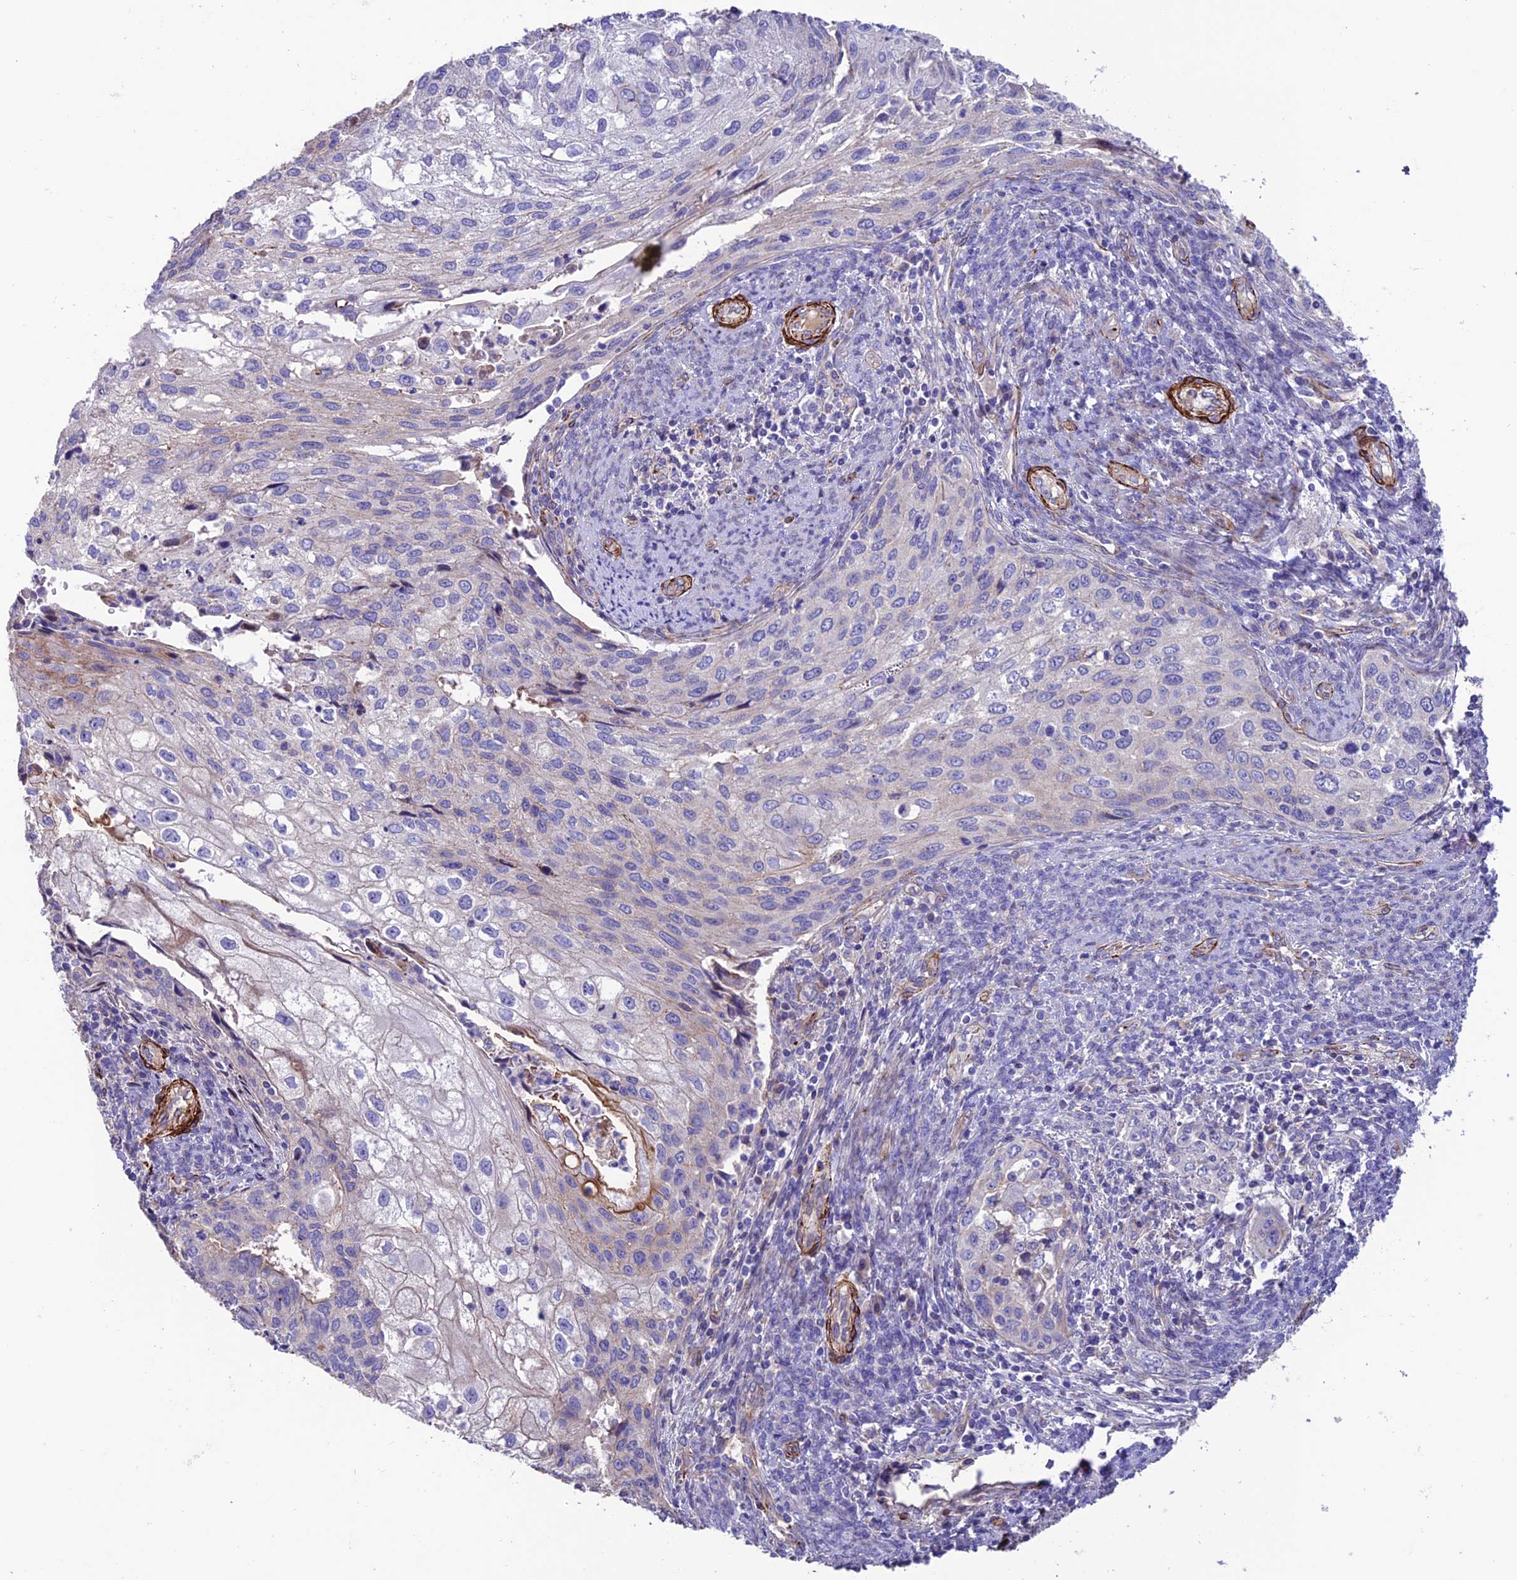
{"staining": {"intensity": "weak", "quantity": "<25%", "location": "cytoplasmic/membranous"}, "tissue": "cervical cancer", "cell_type": "Tumor cells", "image_type": "cancer", "snomed": [{"axis": "morphology", "description": "Squamous cell carcinoma, NOS"}, {"axis": "topography", "description": "Cervix"}], "caption": "DAB (3,3'-diaminobenzidine) immunohistochemical staining of human cervical cancer (squamous cell carcinoma) exhibits no significant expression in tumor cells. (Brightfield microscopy of DAB (3,3'-diaminobenzidine) IHC at high magnification).", "gene": "REX1BD", "patient": {"sex": "female", "age": 67}}